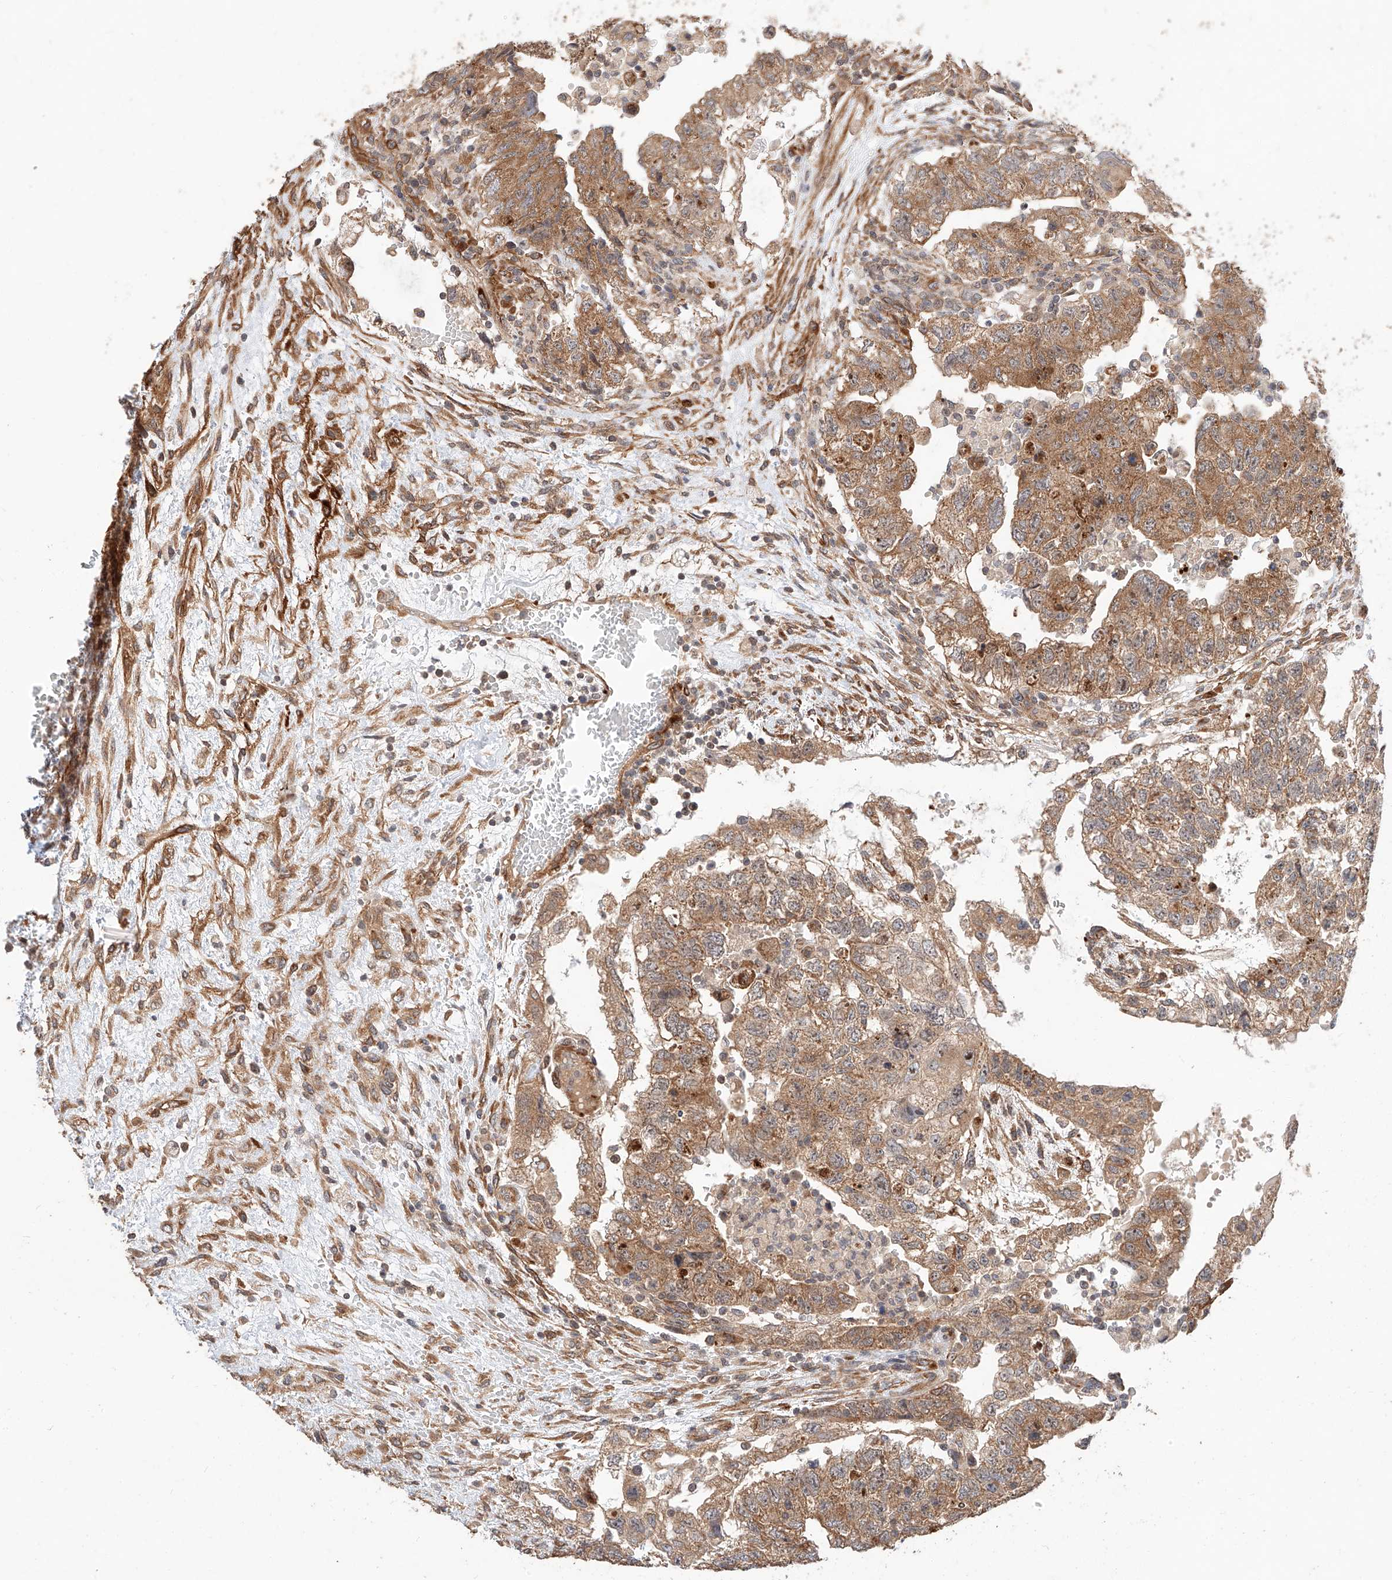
{"staining": {"intensity": "moderate", "quantity": ">75%", "location": "cytoplasmic/membranous"}, "tissue": "testis cancer", "cell_type": "Tumor cells", "image_type": "cancer", "snomed": [{"axis": "morphology", "description": "Carcinoma, Embryonal, NOS"}, {"axis": "topography", "description": "Testis"}], "caption": "Moderate cytoplasmic/membranous protein staining is seen in approximately >75% of tumor cells in testis cancer. (DAB (3,3'-diaminobenzidine) IHC, brown staining for protein, blue staining for nuclei).", "gene": "RAB23", "patient": {"sex": "male", "age": 36}}